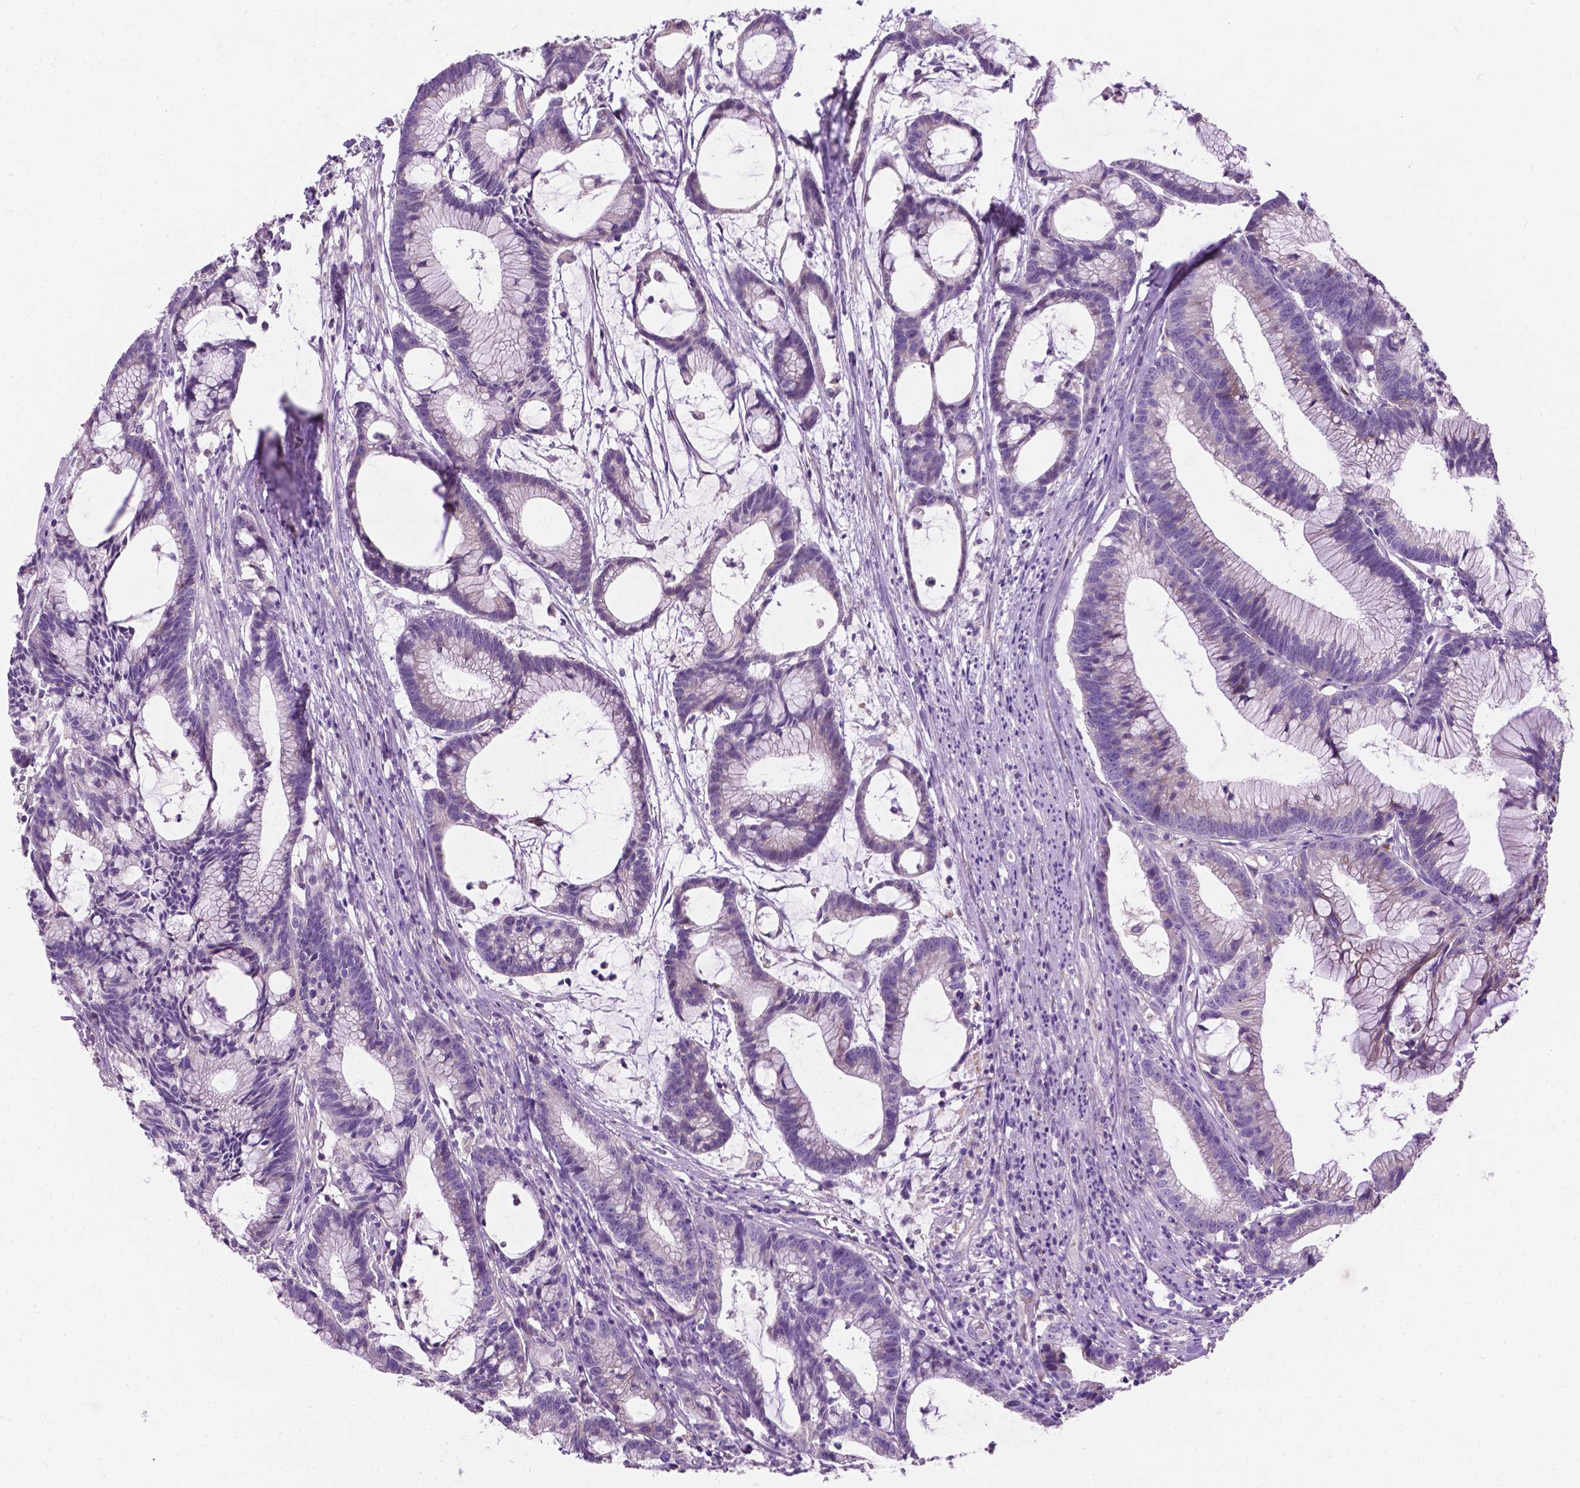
{"staining": {"intensity": "negative", "quantity": "none", "location": "none"}, "tissue": "colorectal cancer", "cell_type": "Tumor cells", "image_type": "cancer", "snomed": [{"axis": "morphology", "description": "Adenocarcinoma, NOS"}, {"axis": "topography", "description": "Colon"}], "caption": "DAB (3,3'-diaminobenzidine) immunohistochemical staining of human colorectal cancer (adenocarcinoma) displays no significant expression in tumor cells. (DAB (3,3'-diaminobenzidine) IHC, high magnification).", "gene": "NOXO1", "patient": {"sex": "female", "age": 78}}